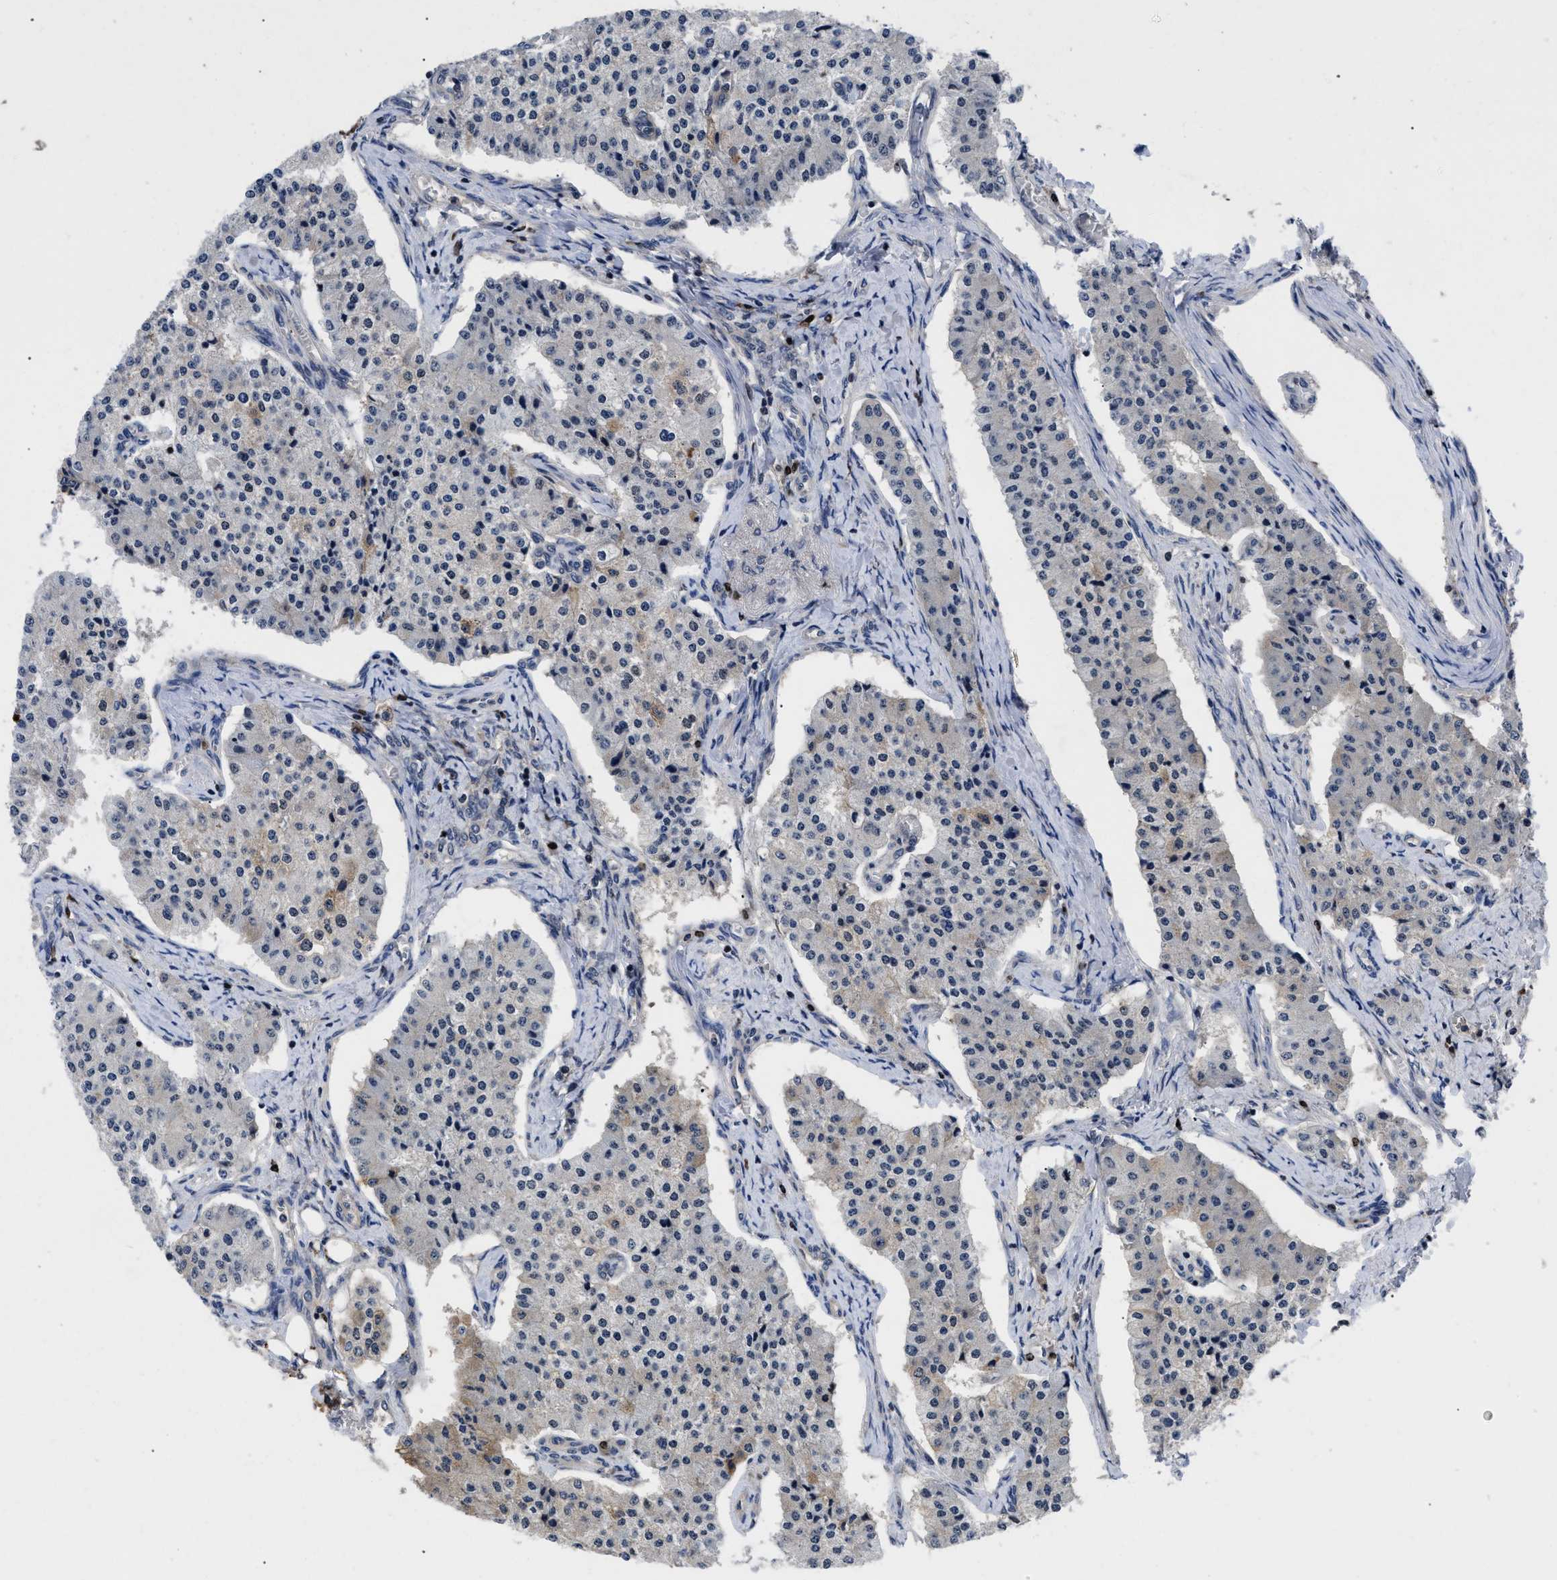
{"staining": {"intensity": "weak", "quantity": "<25%", "location": "cytoplasmic/membranous"}, "tissue": "carcinoid", "cell_type": "Tumor cells", "image_type": "cancer", "snomed": [{"axis": "morphology", "description": "Carcinoid, malignant, NOS"}, {"axis": "topography", "description": "Colon"}], "caption": "Immunohistochemical staining of malignant carcinoid displays no significant positivity in tumor cells.", "gene": "FAM200A", "patient": {"sex": "female", "age": 52}}